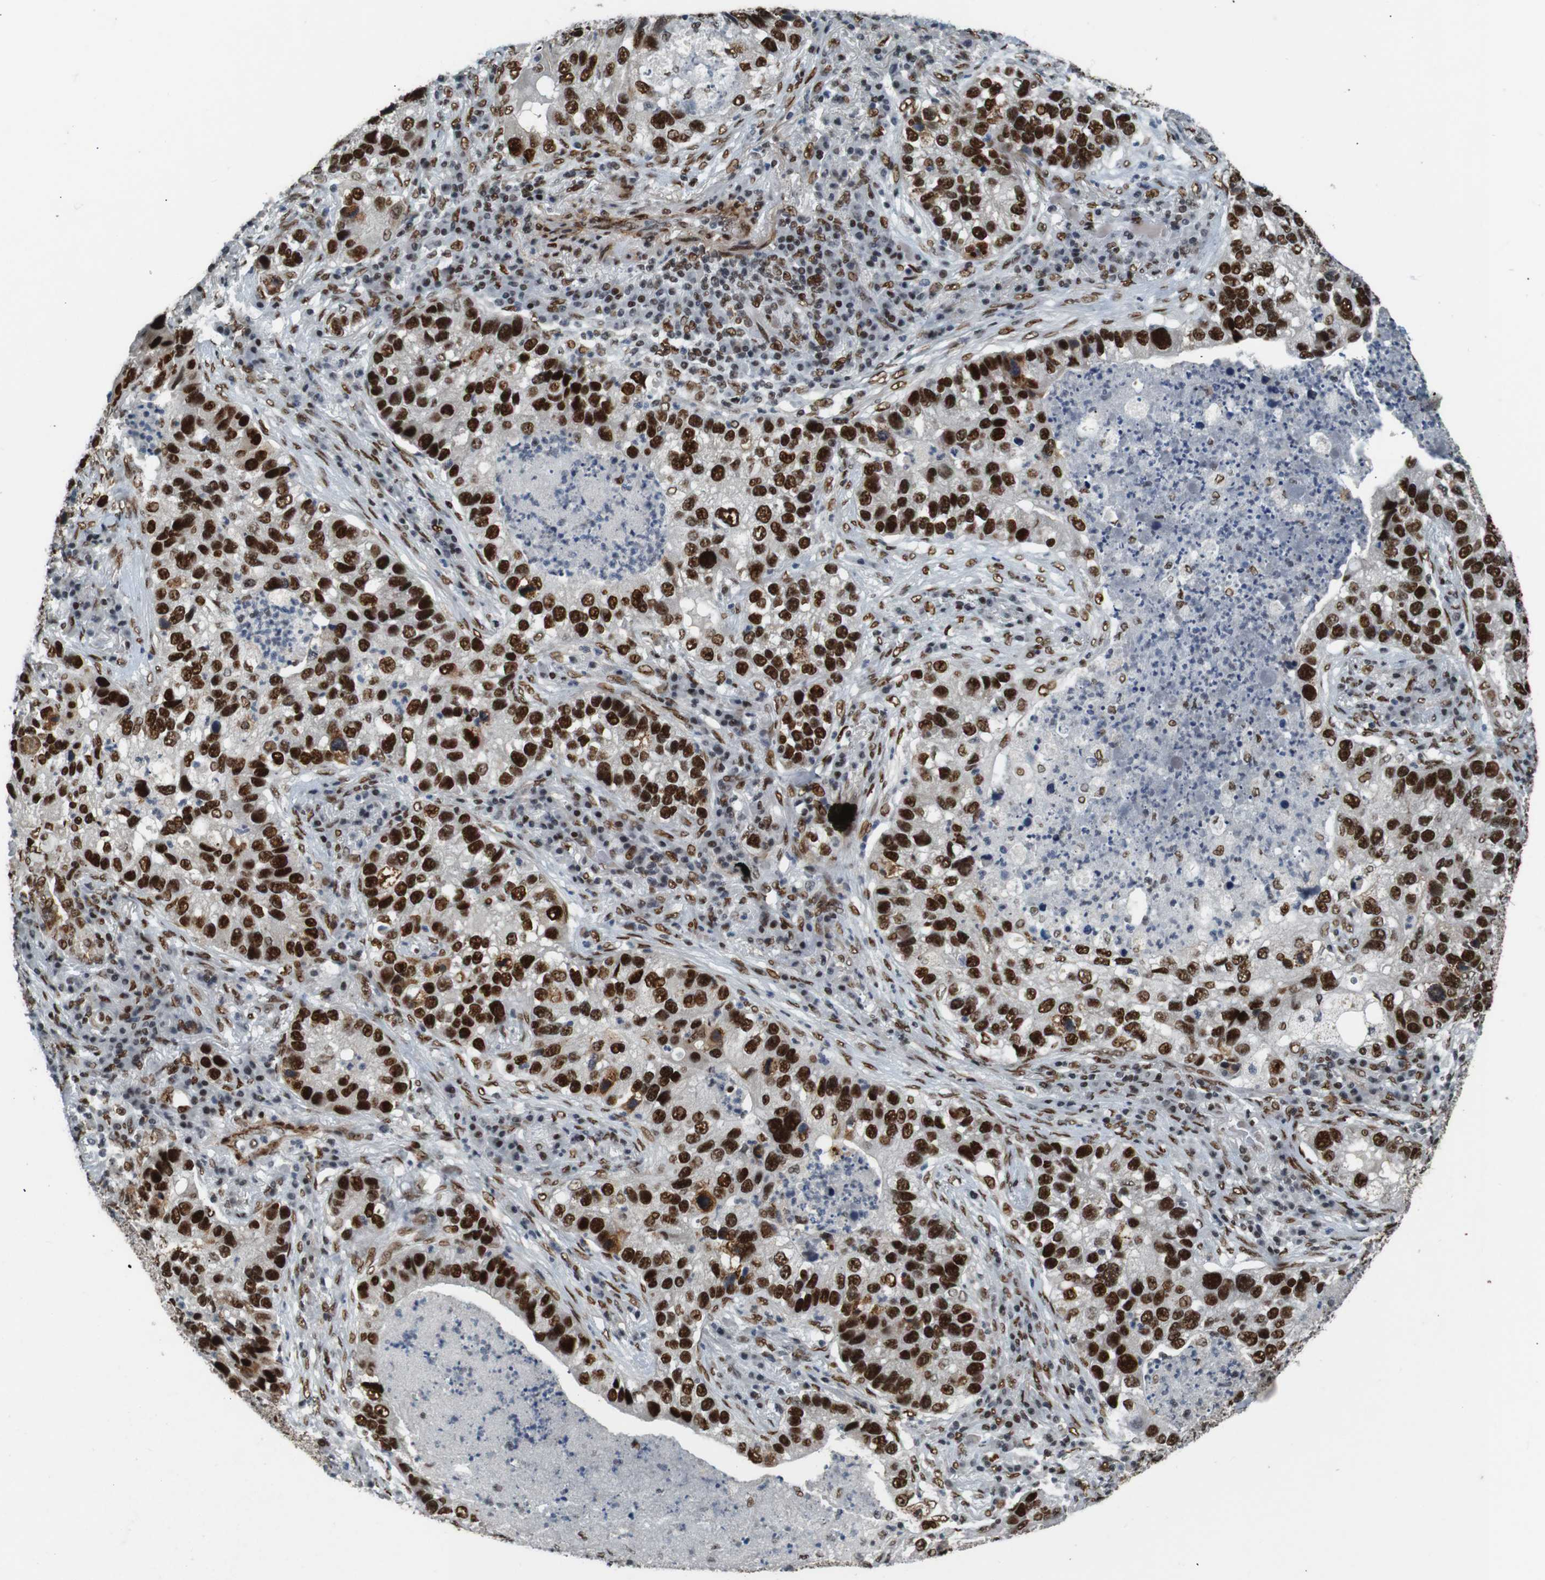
{"staining": {"intensity": "strong", "quantity": ">75%", "location": "nuclear"}, "tissue": "lung cancer", "cell_type": "Tumor cells", "image_type": "cancer", "snomed": [{"axis": "morphology", "description": "Normal tissue, NOS"}, {"axis": "morphology", "description": "Adenocarcinoma, NOS"}, {"axis": "topography", "description": "Bronchus"}, {"axis": "topography", "description": "Lung"}], "caption": "This histopathology image displays adenocarcinoma (lung) stained with immunohistochemistry to label a protein in brown. The nuclear of tumor cells show strong positivity for the protein. Nuclei are counter-stained blue.", "gene": "HEXIM1", "patient": {"sex": "male", "age": 54}}